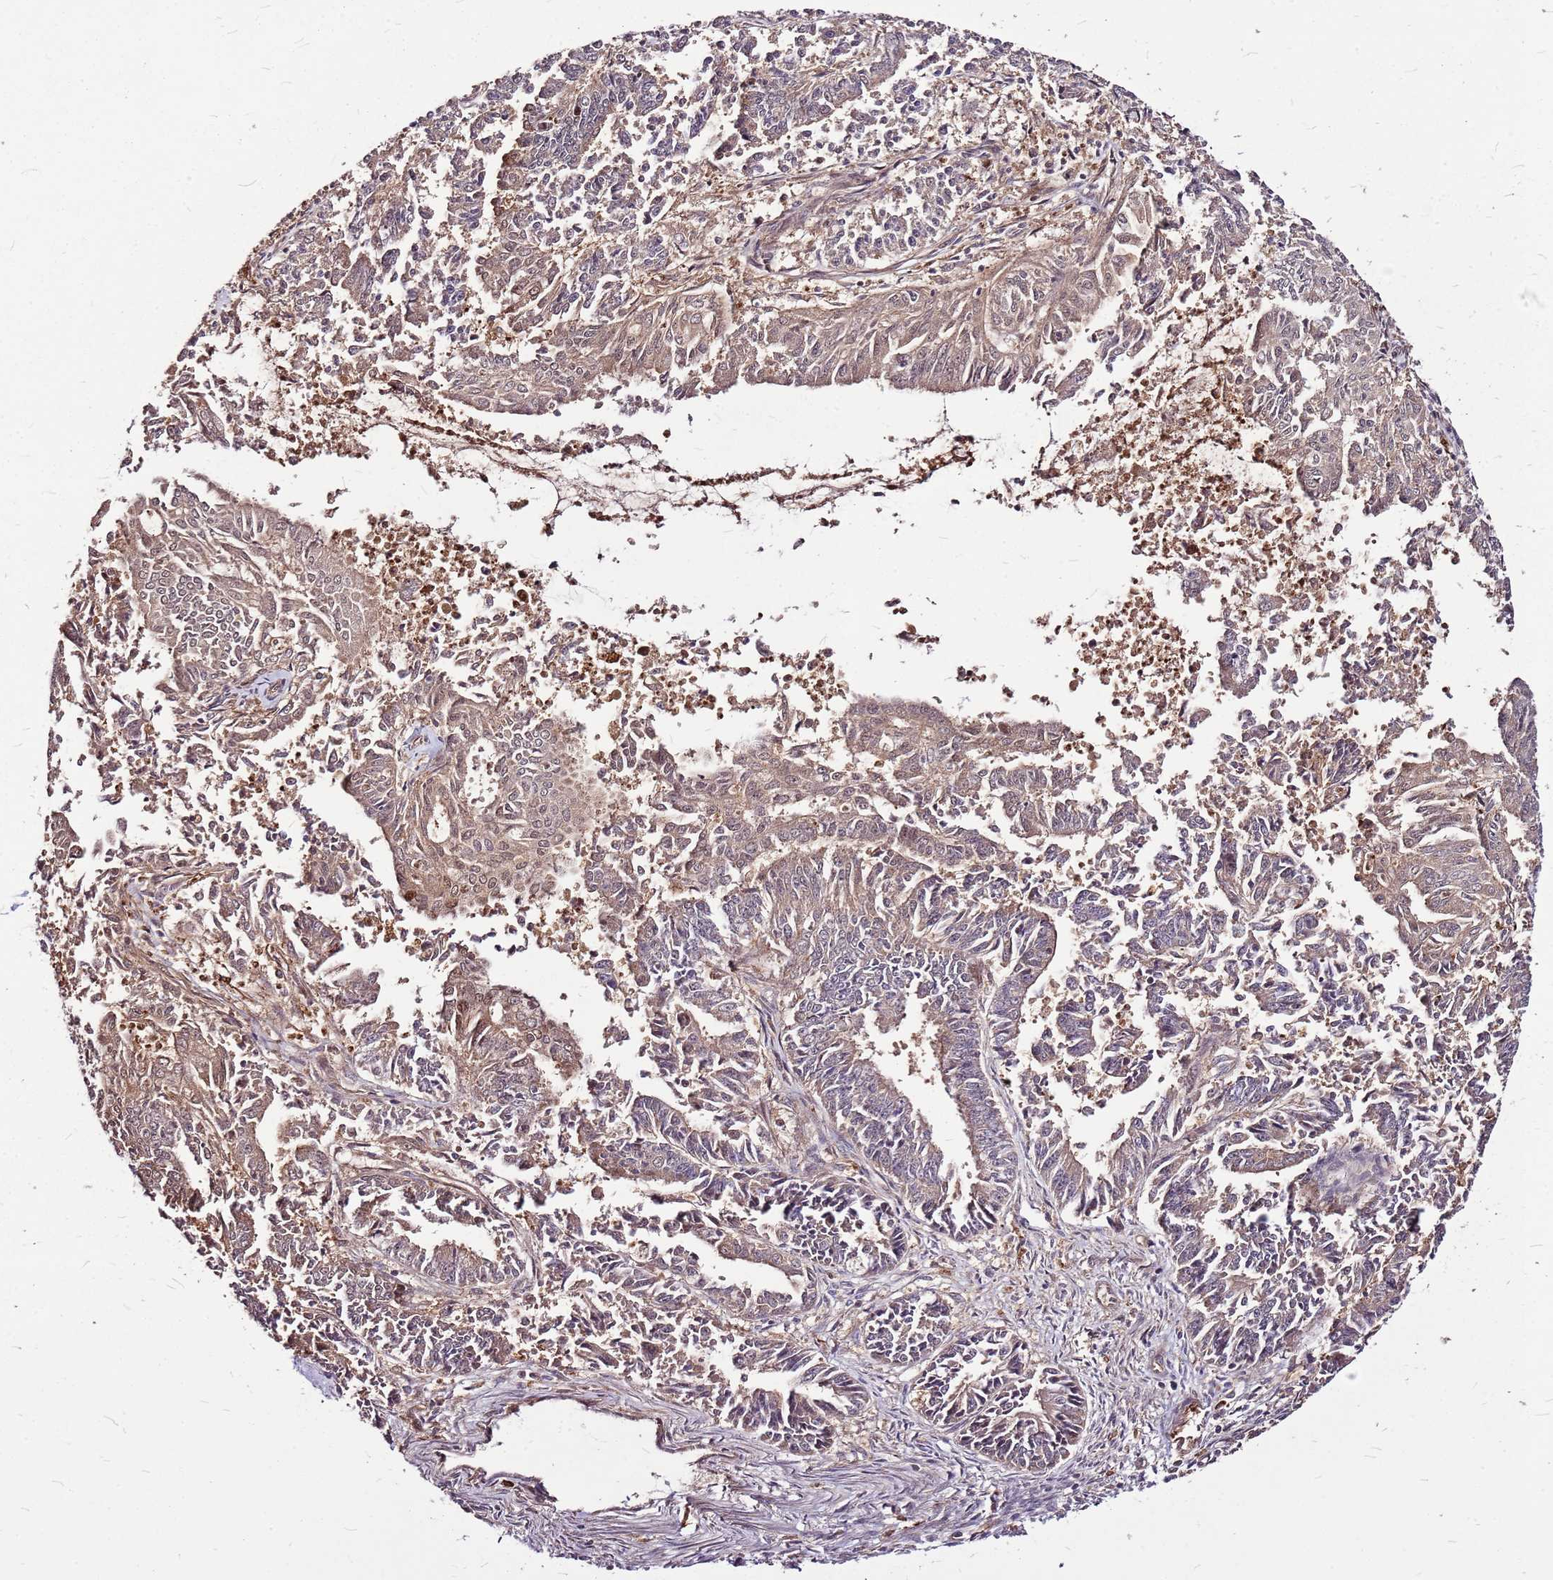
{"staining": {"intensity": "moderate", "quantity": ">75%", "location": "cytoplasmic/membranous"}, "tissue": "endometrial cancer", "cell_type": "Tumor cells", "image_type": "cancer", "snomed": [{"axis": "morphology", "description": "Adenocarcinoma, NOS"}, {"axis": "topography", "description": "Endometrium"}], "caption": "Protein positivity by IHC exhibits moderate cytoplasmic/membranous staining in about >75% of tumor cells in endometrial cancer (adenocarcinoma).", "gene": "LYPLAL1", "patient": {"sex": "female", "age": 73}}